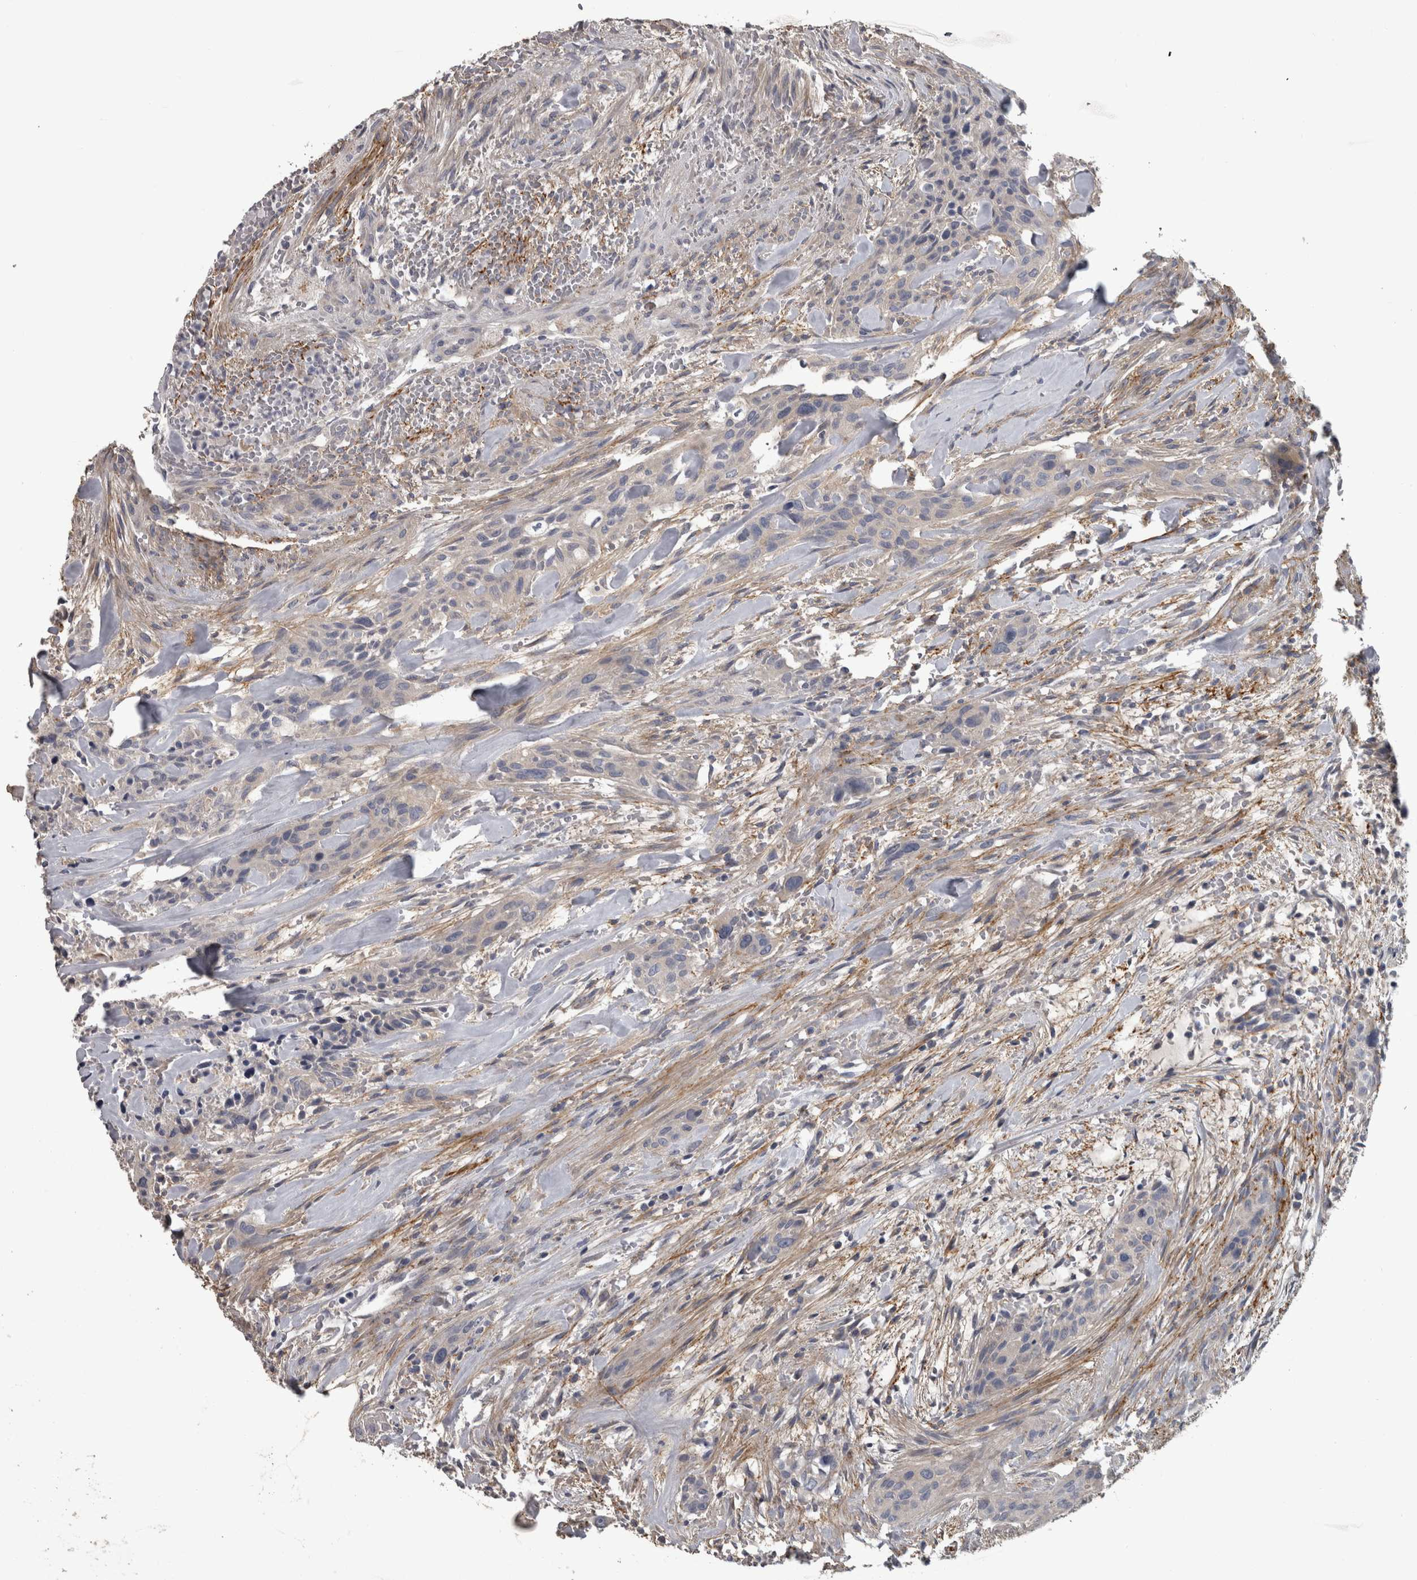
{"staining": {"intensity": "negative", "quantity": "none", "location": "none"}, "tissue": "urothelial cancer", "cell_type": "Tumor cells", "image_type": "cancer", "snomed": [{"axis": "morphology", "description": "Urothelial carcinoma, High grade"}, {"axis": "topography", "description": "Urinary bladder"}], "caption": "Immunohistochemistry of human urothelial cancer reveals no staining in tumor cells.", "gene": "EFEMP2", "patient": {"sex": "male", "age": 35}}